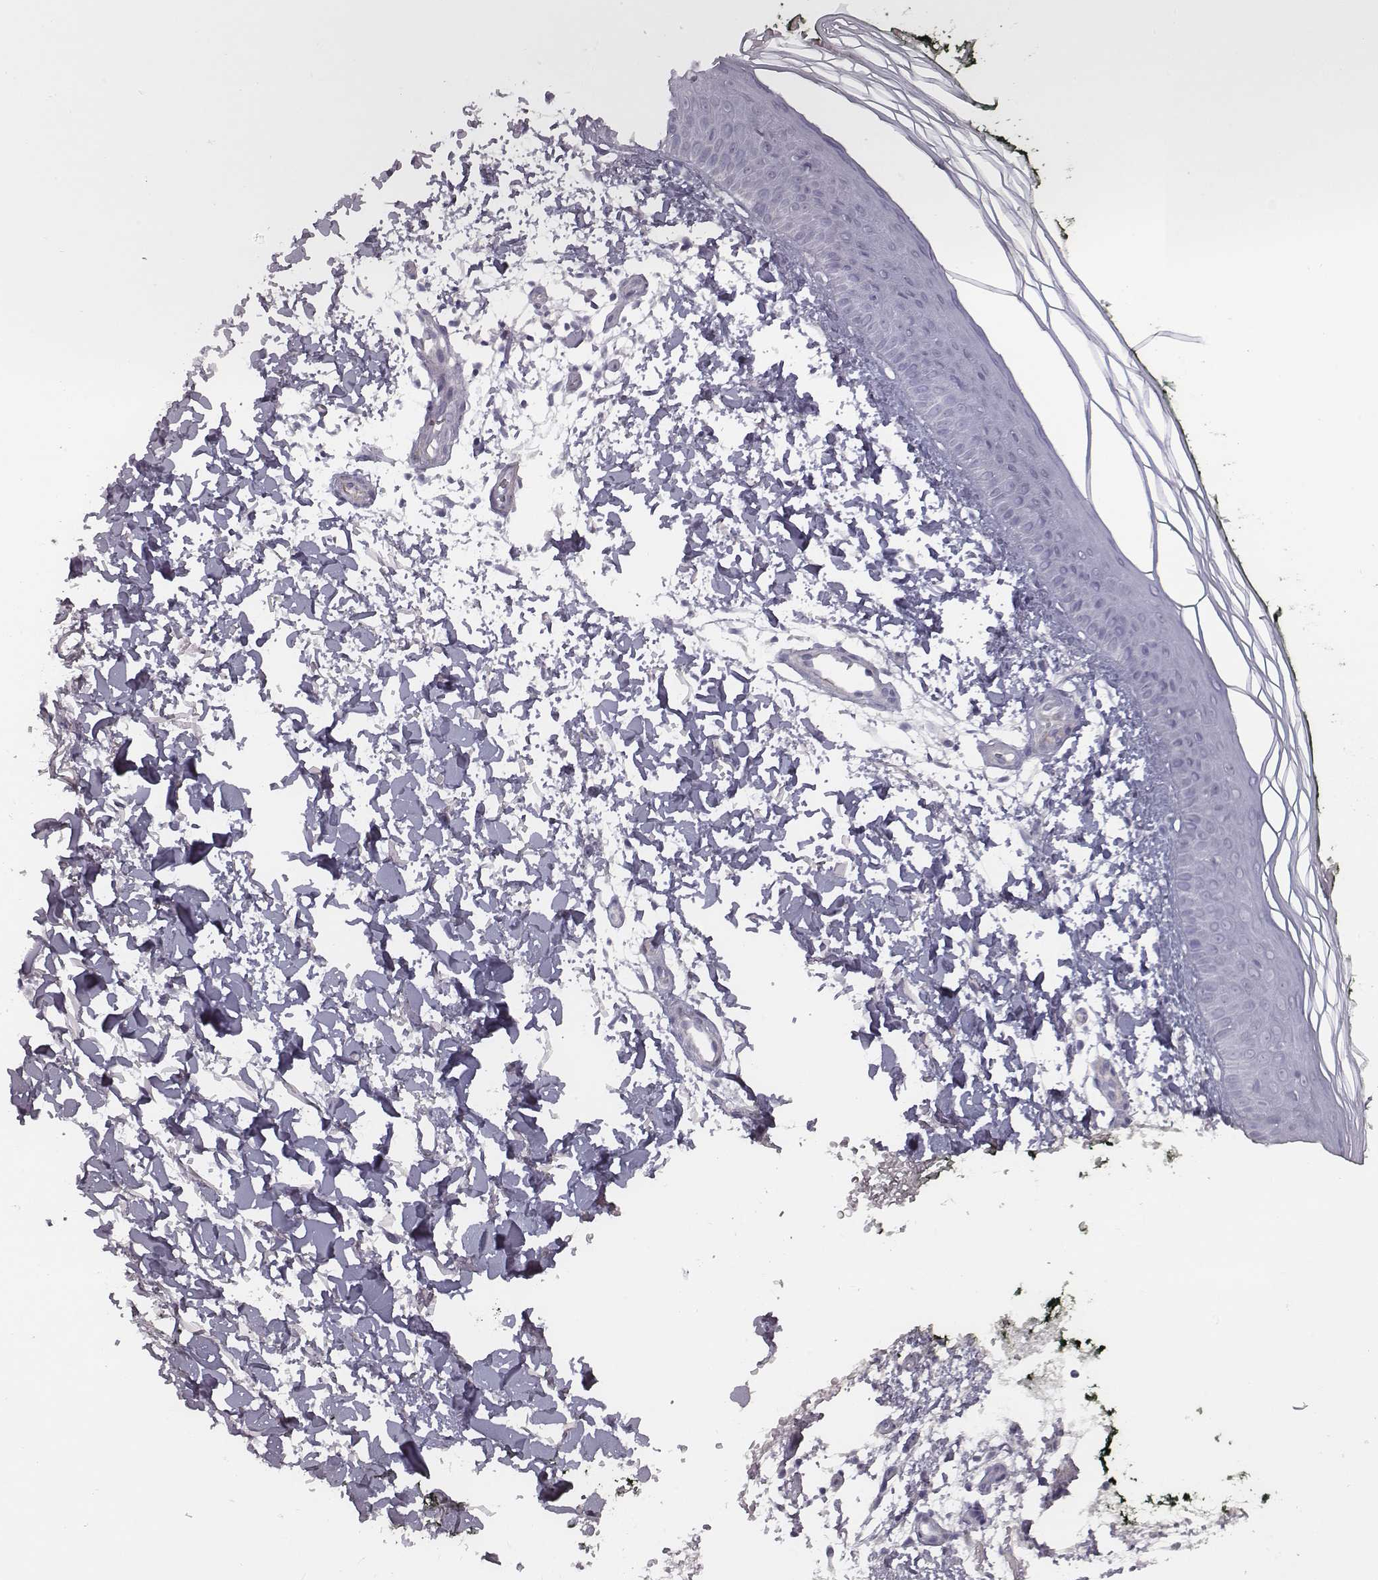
{"staining": {"intensity": "negative", "quantity": "none", "location": "none"}, "tissue": "skin", "cell_type": "Fibroblasts", "image_type": "normal", "snomed": [{"axis": "morphology", "description": "Normal tissue, NOS"}, {"axis": "topography", "description": "Skin"}], "caption": "Histopathology image shows no significant protein expression in fibroblasts of normal skin.", "gene": "SEPTIN14", "patient": {"sex": "female", "age": 62}}